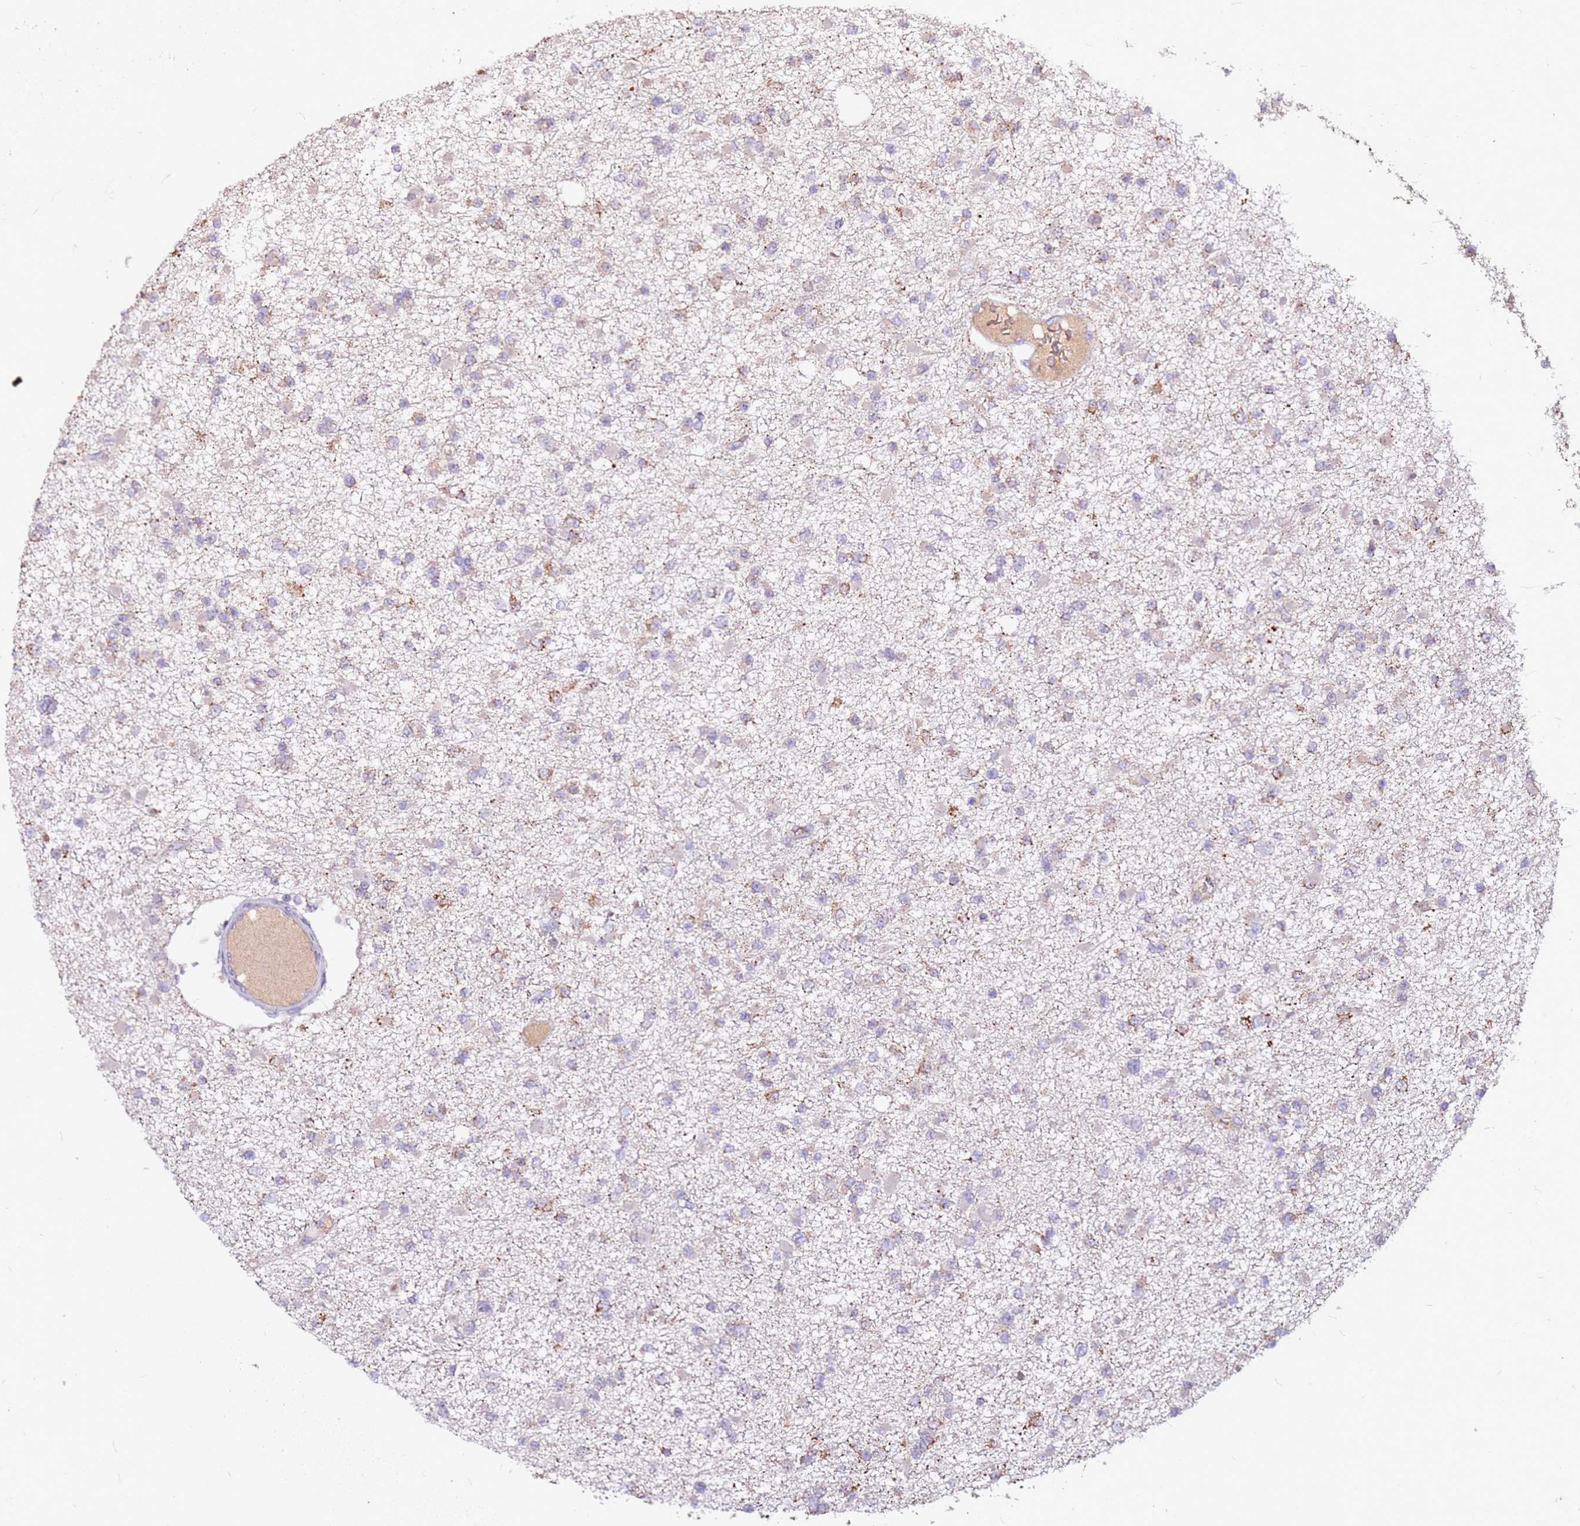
{"staining": {"intensity": "moderate", "quantity": "<25%", "location": "cytoplasmic/membranous"}, "tissue": "glioma", "cell_type": "Tumor cells", "image_type": "cancer", "snomed": [{"axis": "morphology", "description": "Glioma, malignant, Low grade"}, {"axis": "topography", "description": "Brain"}], "caption": "Malignant glioma (low-grade) stained for a protein reveals moderate cytoplasmic/membranous positivity in tumor cells.", "gene": "DCDC2C", "patient": {"sex": "female", "age": 22}}